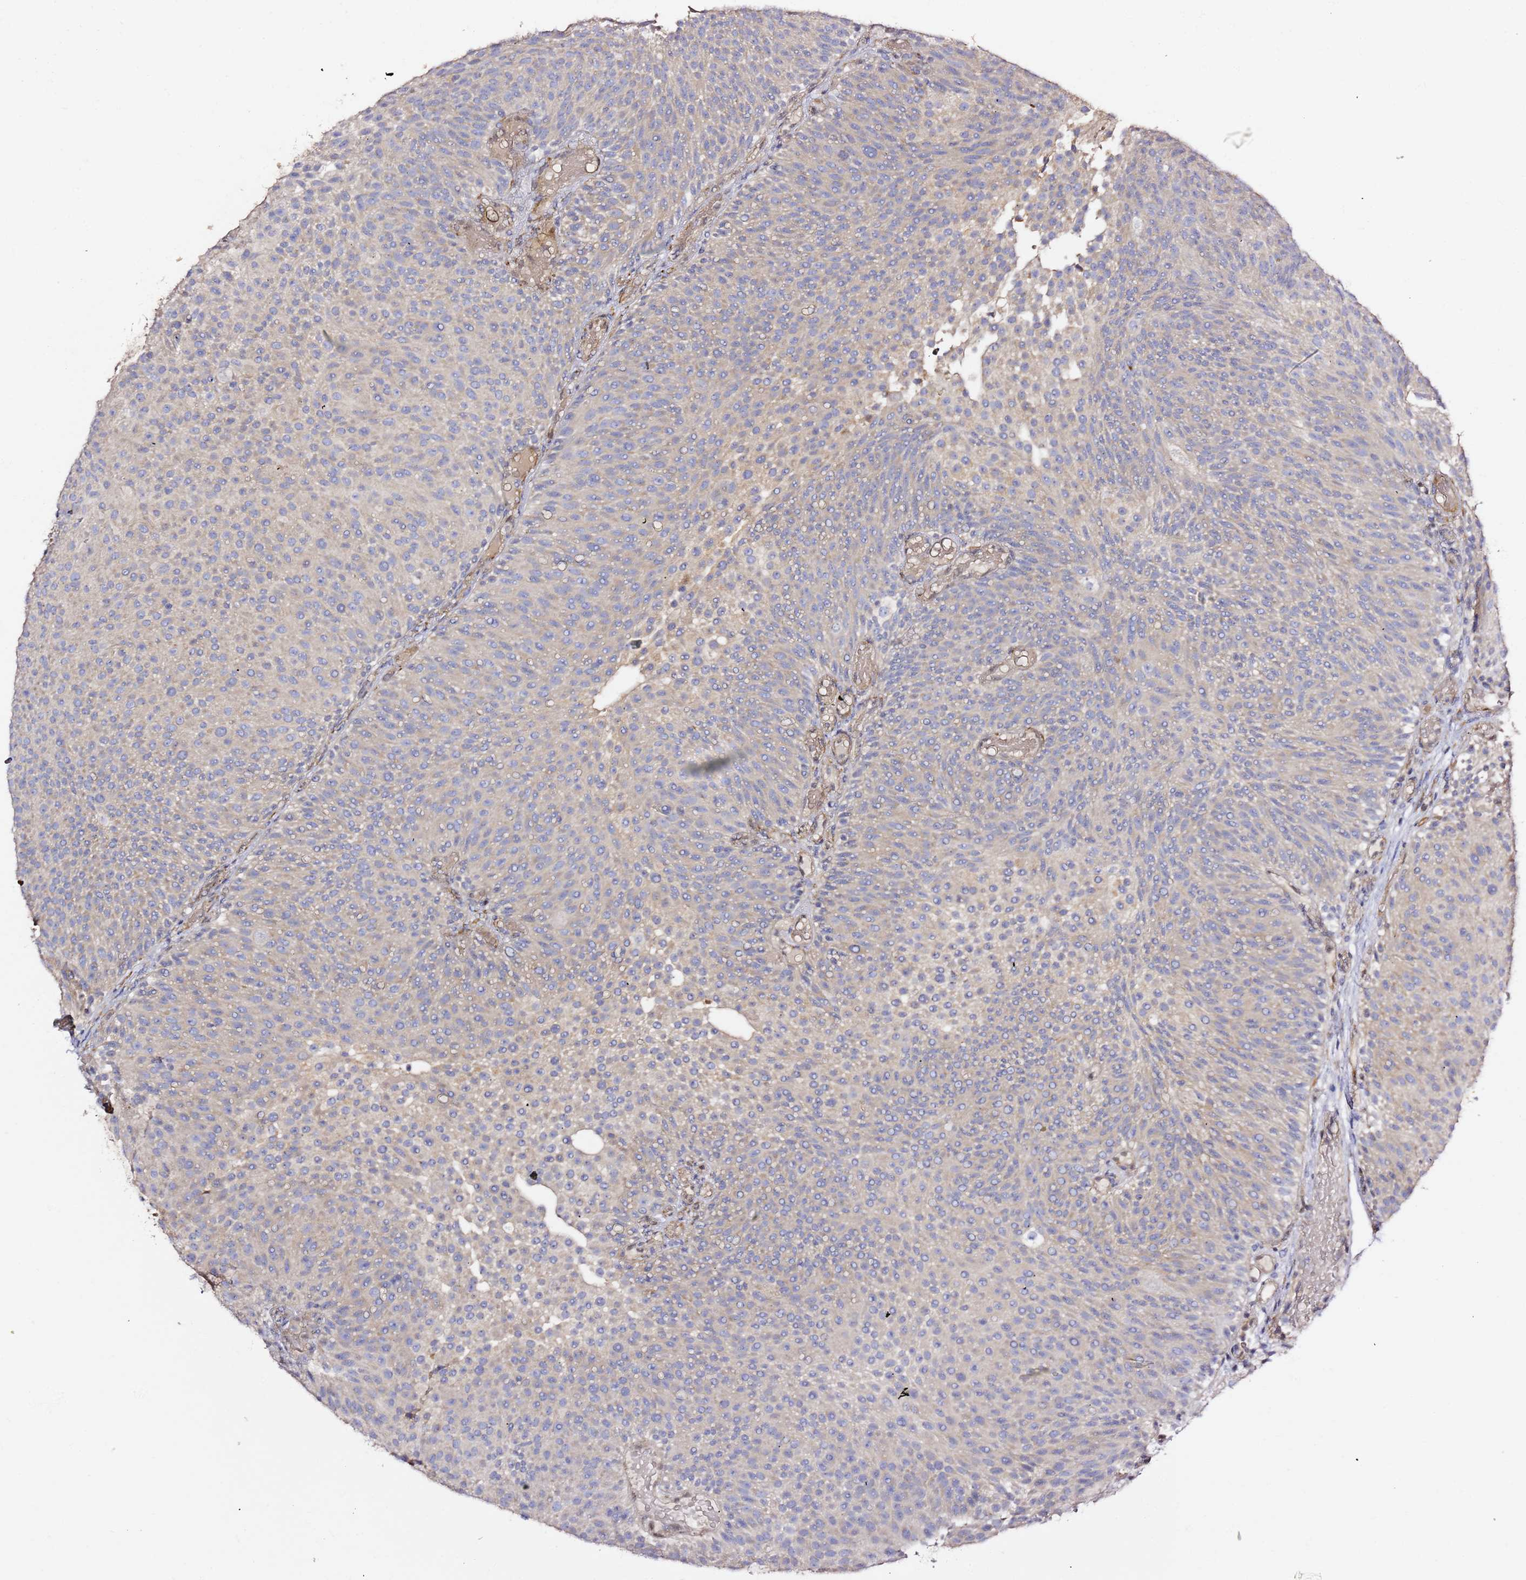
{"staining": {"intensity": "negative", "quantity": "none", "location": "none"}, "tissue": "urothelial cancer", "cell_type": "Tumor cells", "image_type": "cancer", "snomed": [{"axis": "morphology", "description": "Urothelial carcinoma, Low grade"}, {"axis": "topography", "description": "Urinary bladder"}], "caption": "IHC of low-grade urothelial carcinoma exhibits no staining in tumor cells.", "gene": "HSD17B7", "patient": {"sex": "male", "age": 78}}